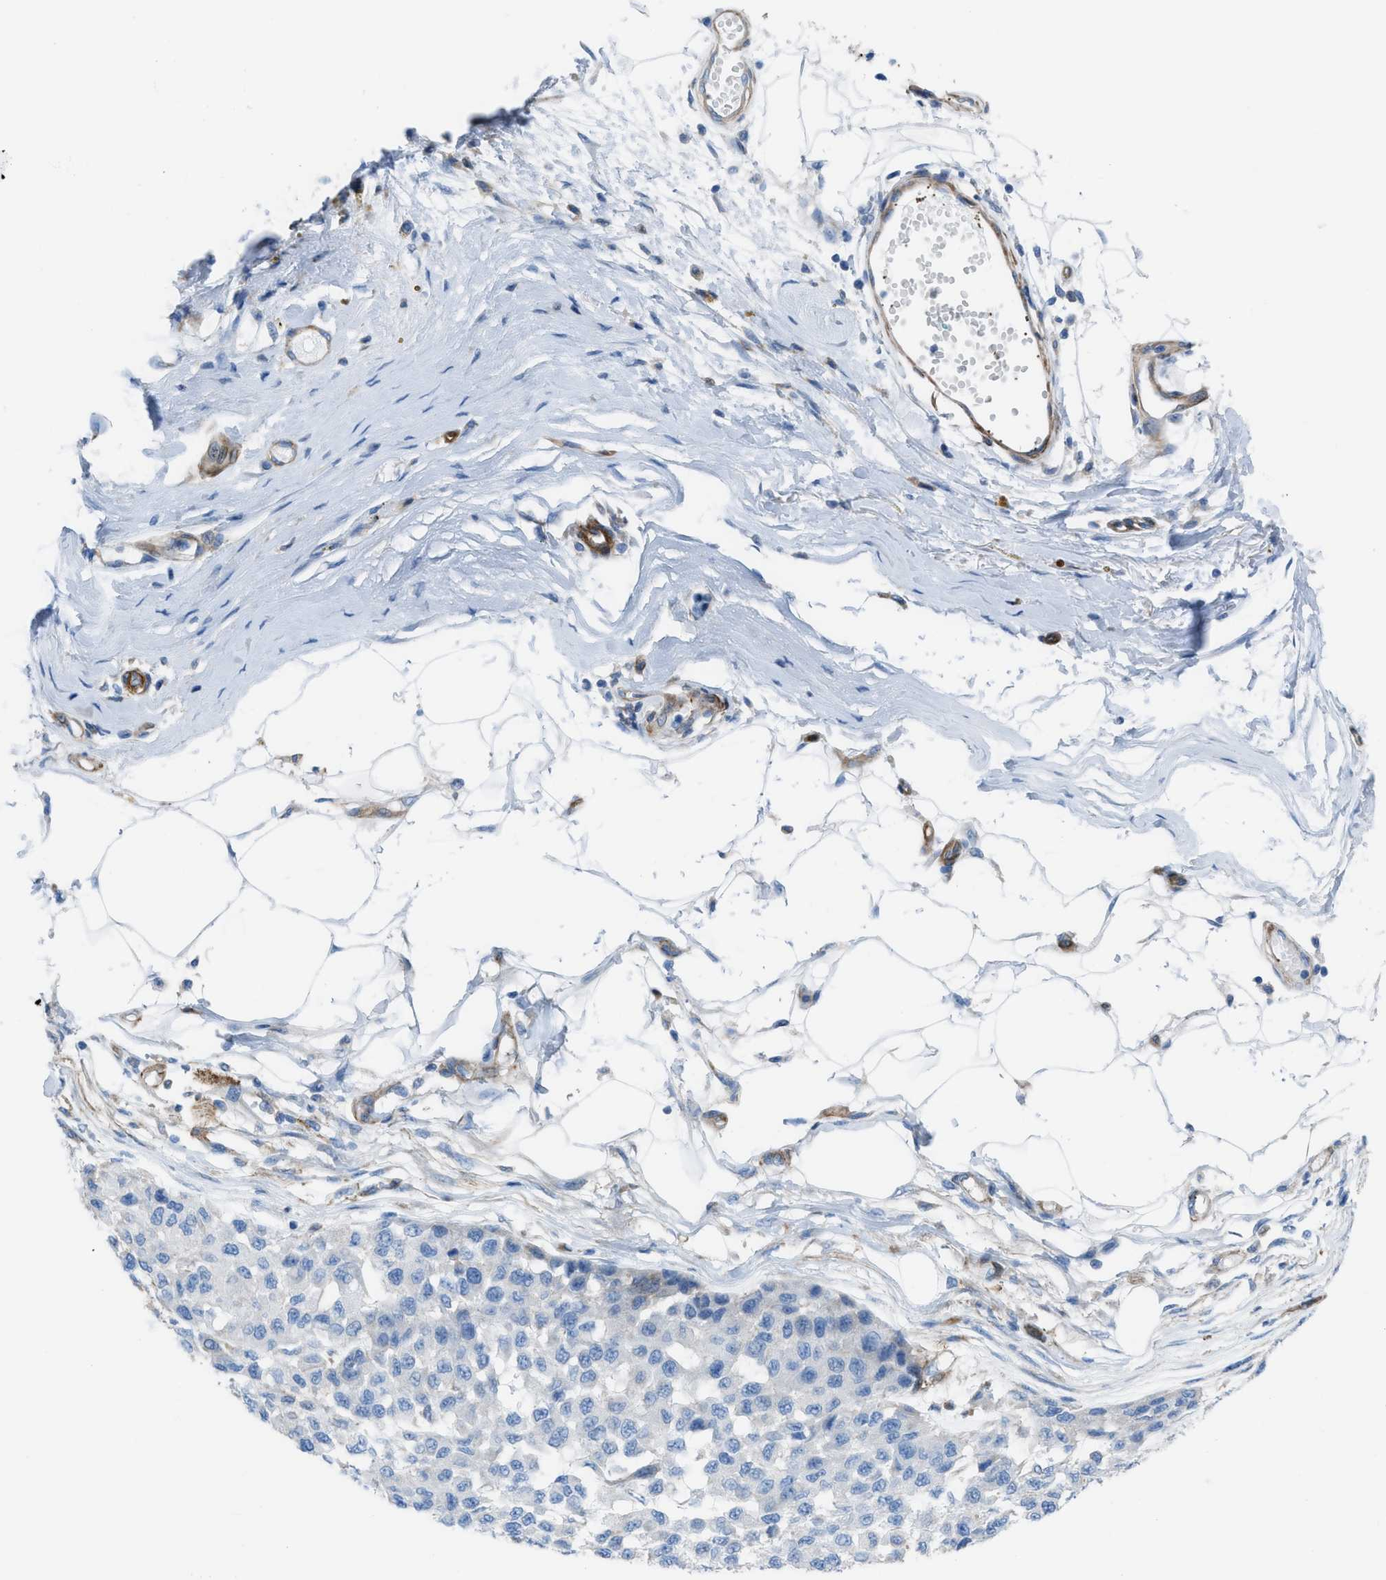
{"staining": {"intensity": "negative", "quantity": "none", "location": "none"}, "tissue": "melanoma", "cell_type": "Tumor cells", "image_type": "cancer", "snomed": [{"axis": "morphology", "description": "Normal tissue, NOS"}, {"axis": "morphology", "description": "Malignant melanoma, NOS"}, {"axis": "topography", "description": "Skin"}], "caption": "Tumor cells show no significant positivity in malignant melanoma. (Immunohistochemistry, brightfield microscopy, high magnification).", "gene": "KCNH7", "patient": {"sex": "male", "age": 62}}